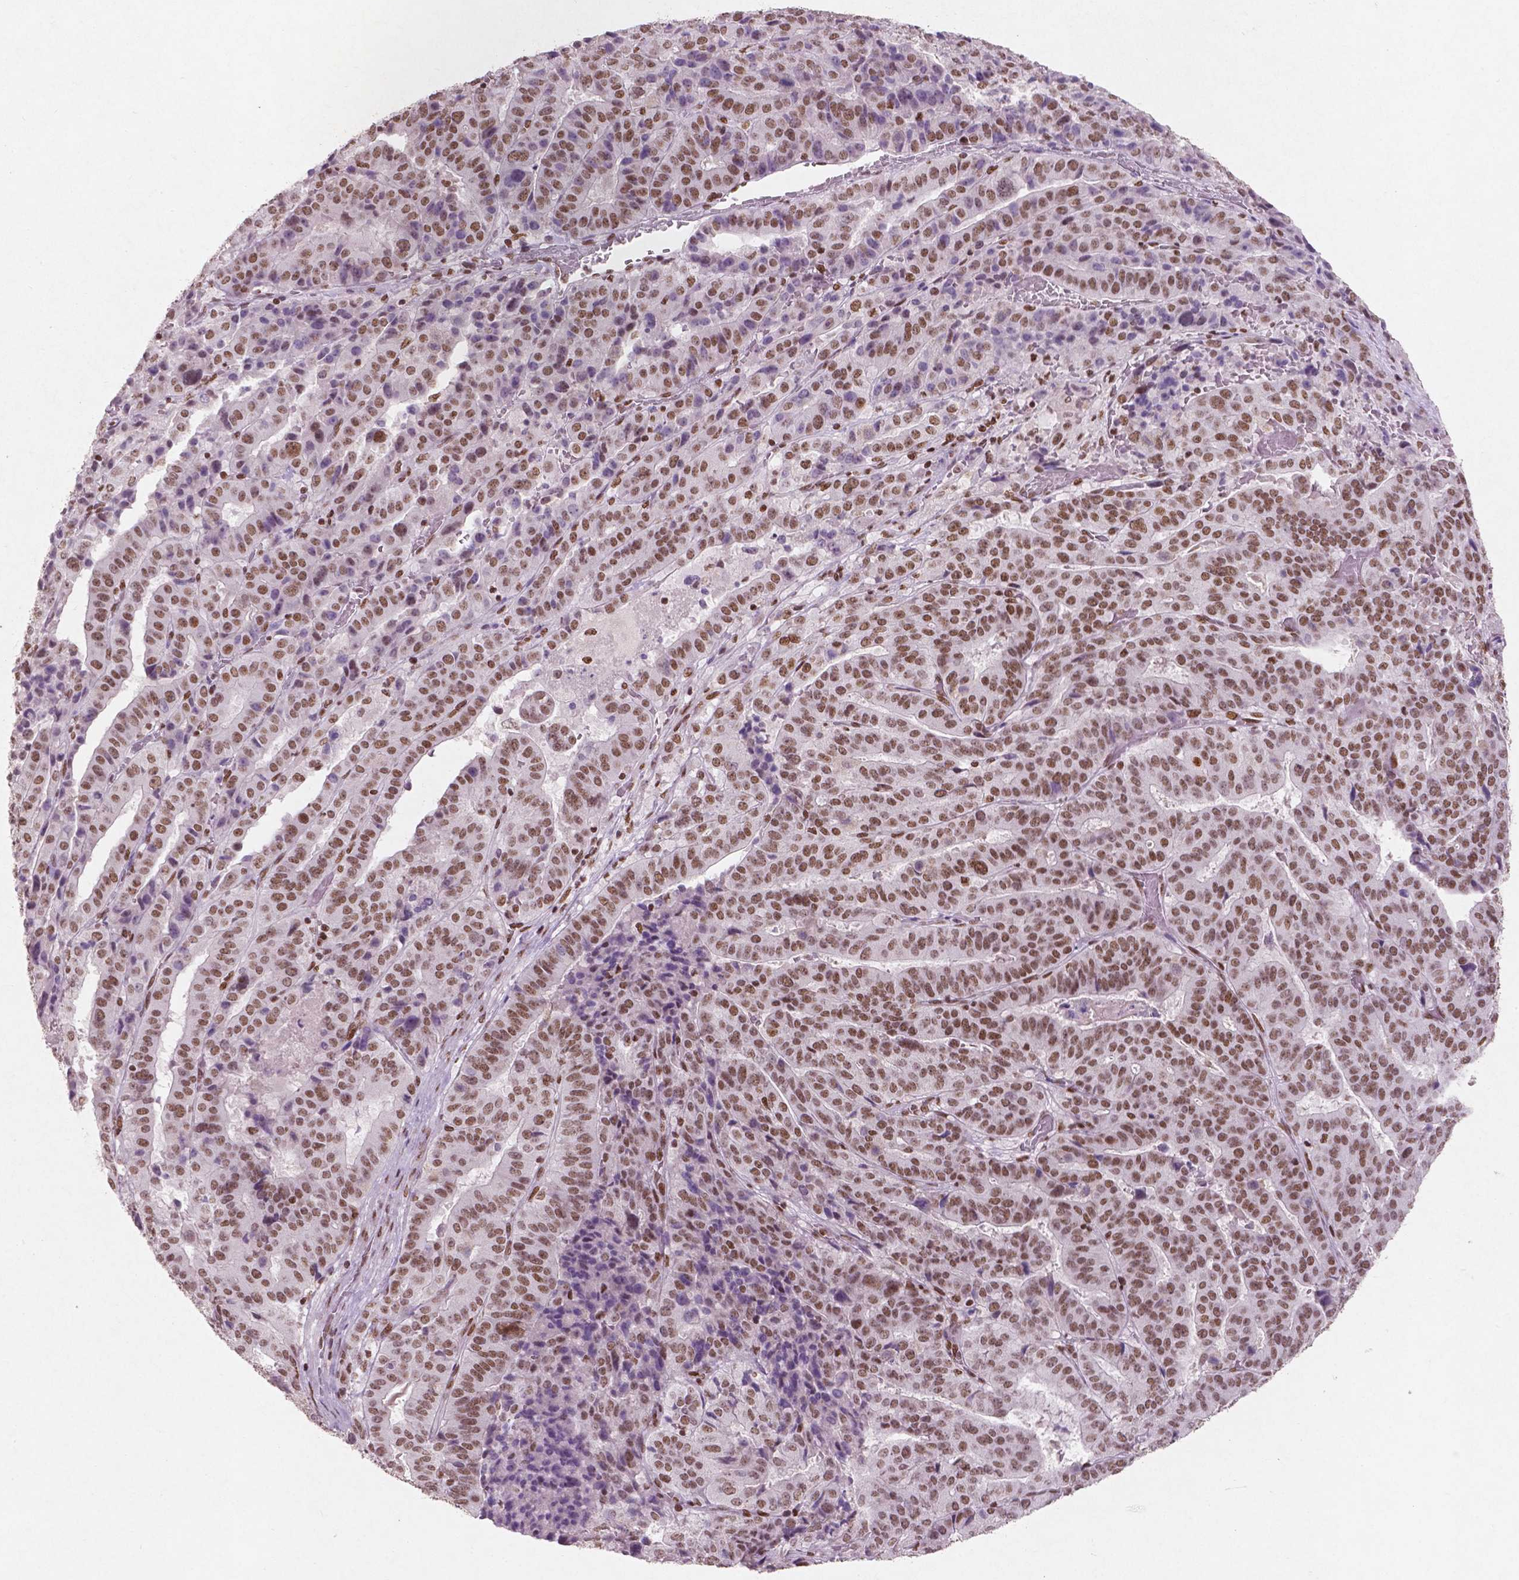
{"staining": {"intensity": "moderate", "quantity": ">75%", "location": "nuclear"}, "tissue": "stomach cancer", "cell_type": "Tumor cells", "image_type": "cancer", "snomed": [{"axis": "morphology", "description": "Adenocarcinoma, NOS"}, {"axis": "topography", "description": "Stomach"}], "caption": "This image demonstrates immunohistochemistry staining of human adenocarcinoma (stomach), with medium moderate nuclear staining in about >75% of tumor cells.", "gene": "BRD4", "patient": {"sex": "male", "age": 48}}